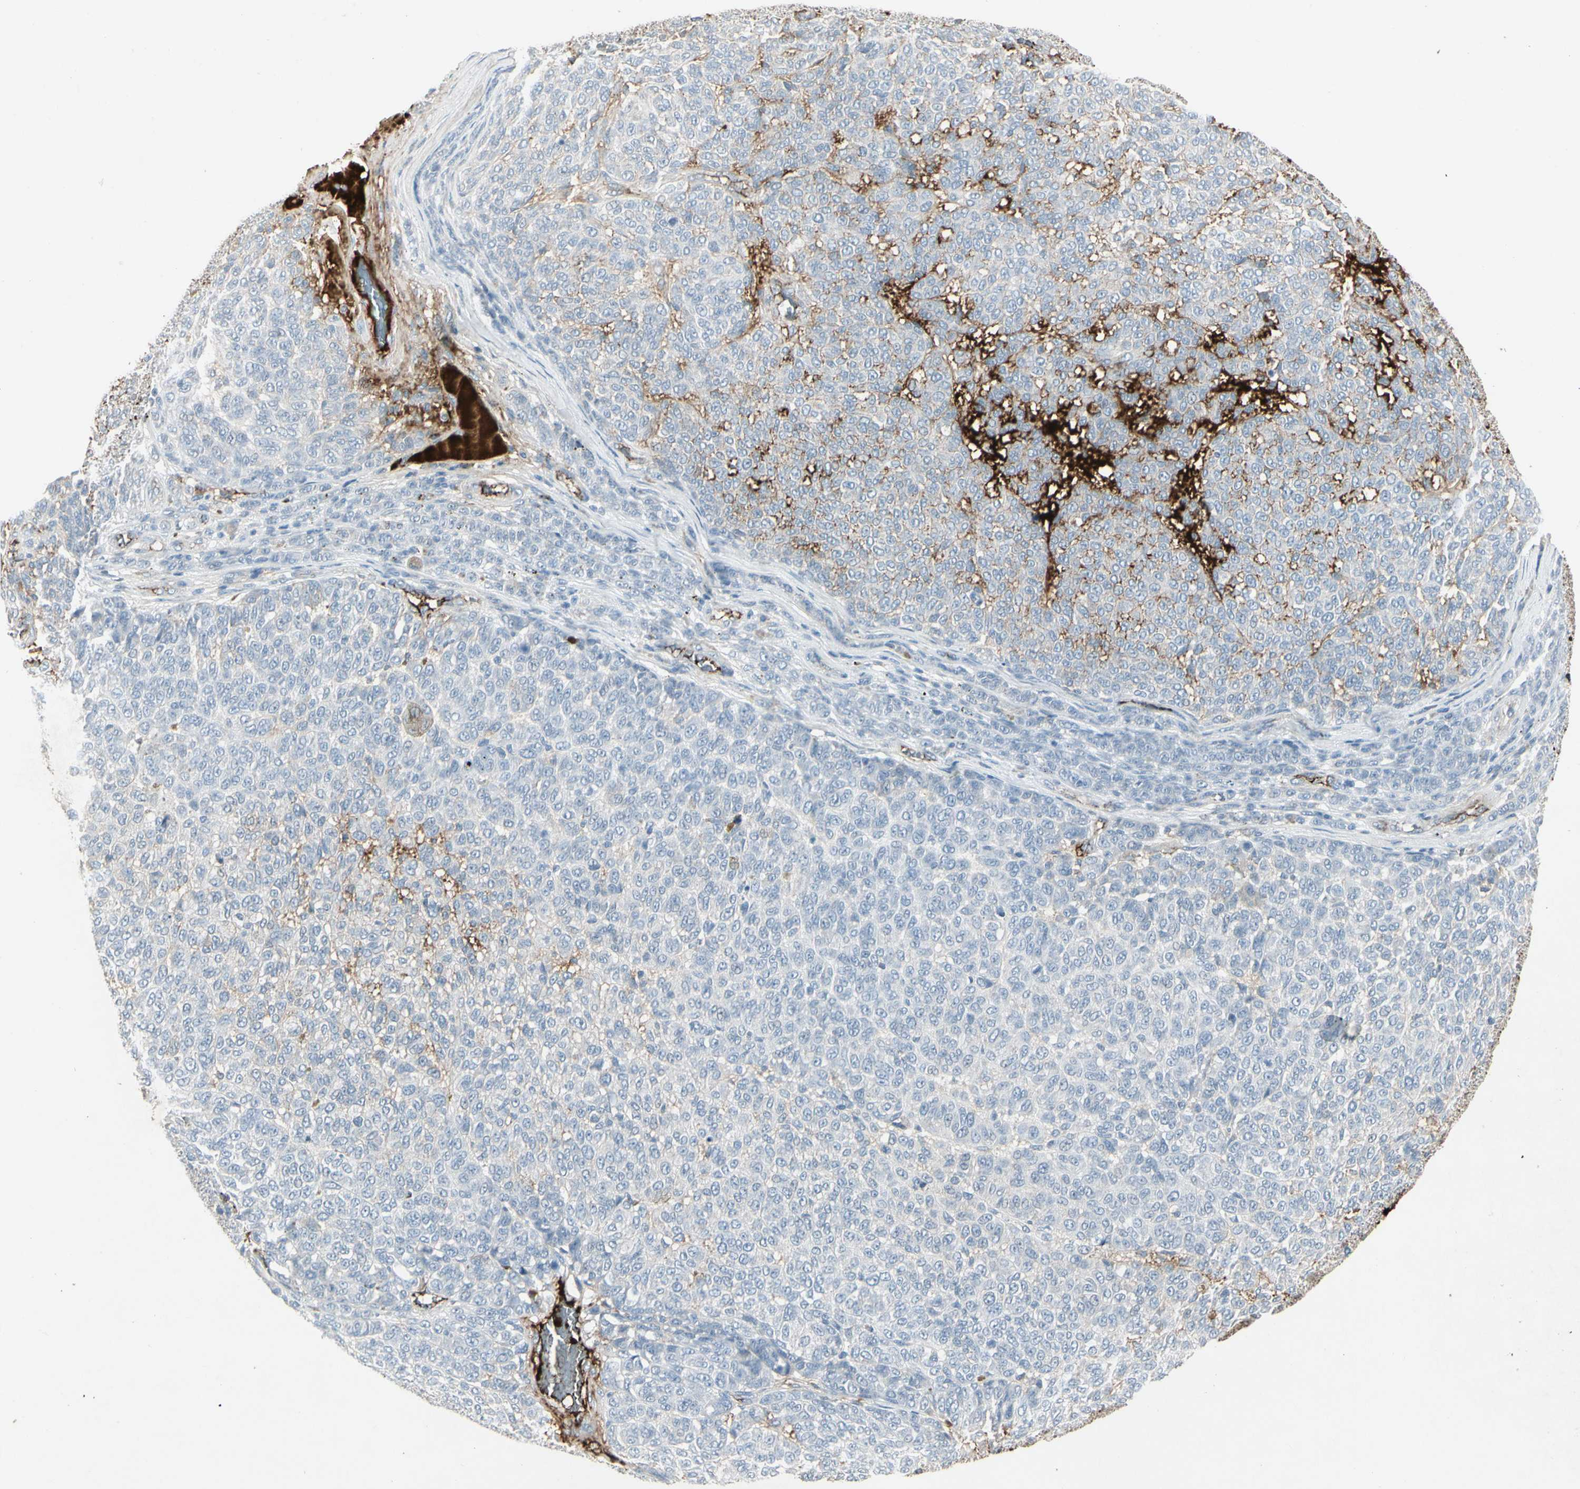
{"staining": {"intensity": "negative", "quantity": "none", "location": "none"}, "tissue": "melanoma", "cell_type": "Tumor cells", "image_type": "cancer", "snomed": [{"axis": "morphology", "description": "Malignant melanoma, NOS"}, {"axis": "topography", "description": "Skin"}], "caption": "Micrograph shows no protein expression in tumor cells of malignant melanoma tissue.", "gene": "IGHM", "patient": {"sex": "male", "age": 59}}